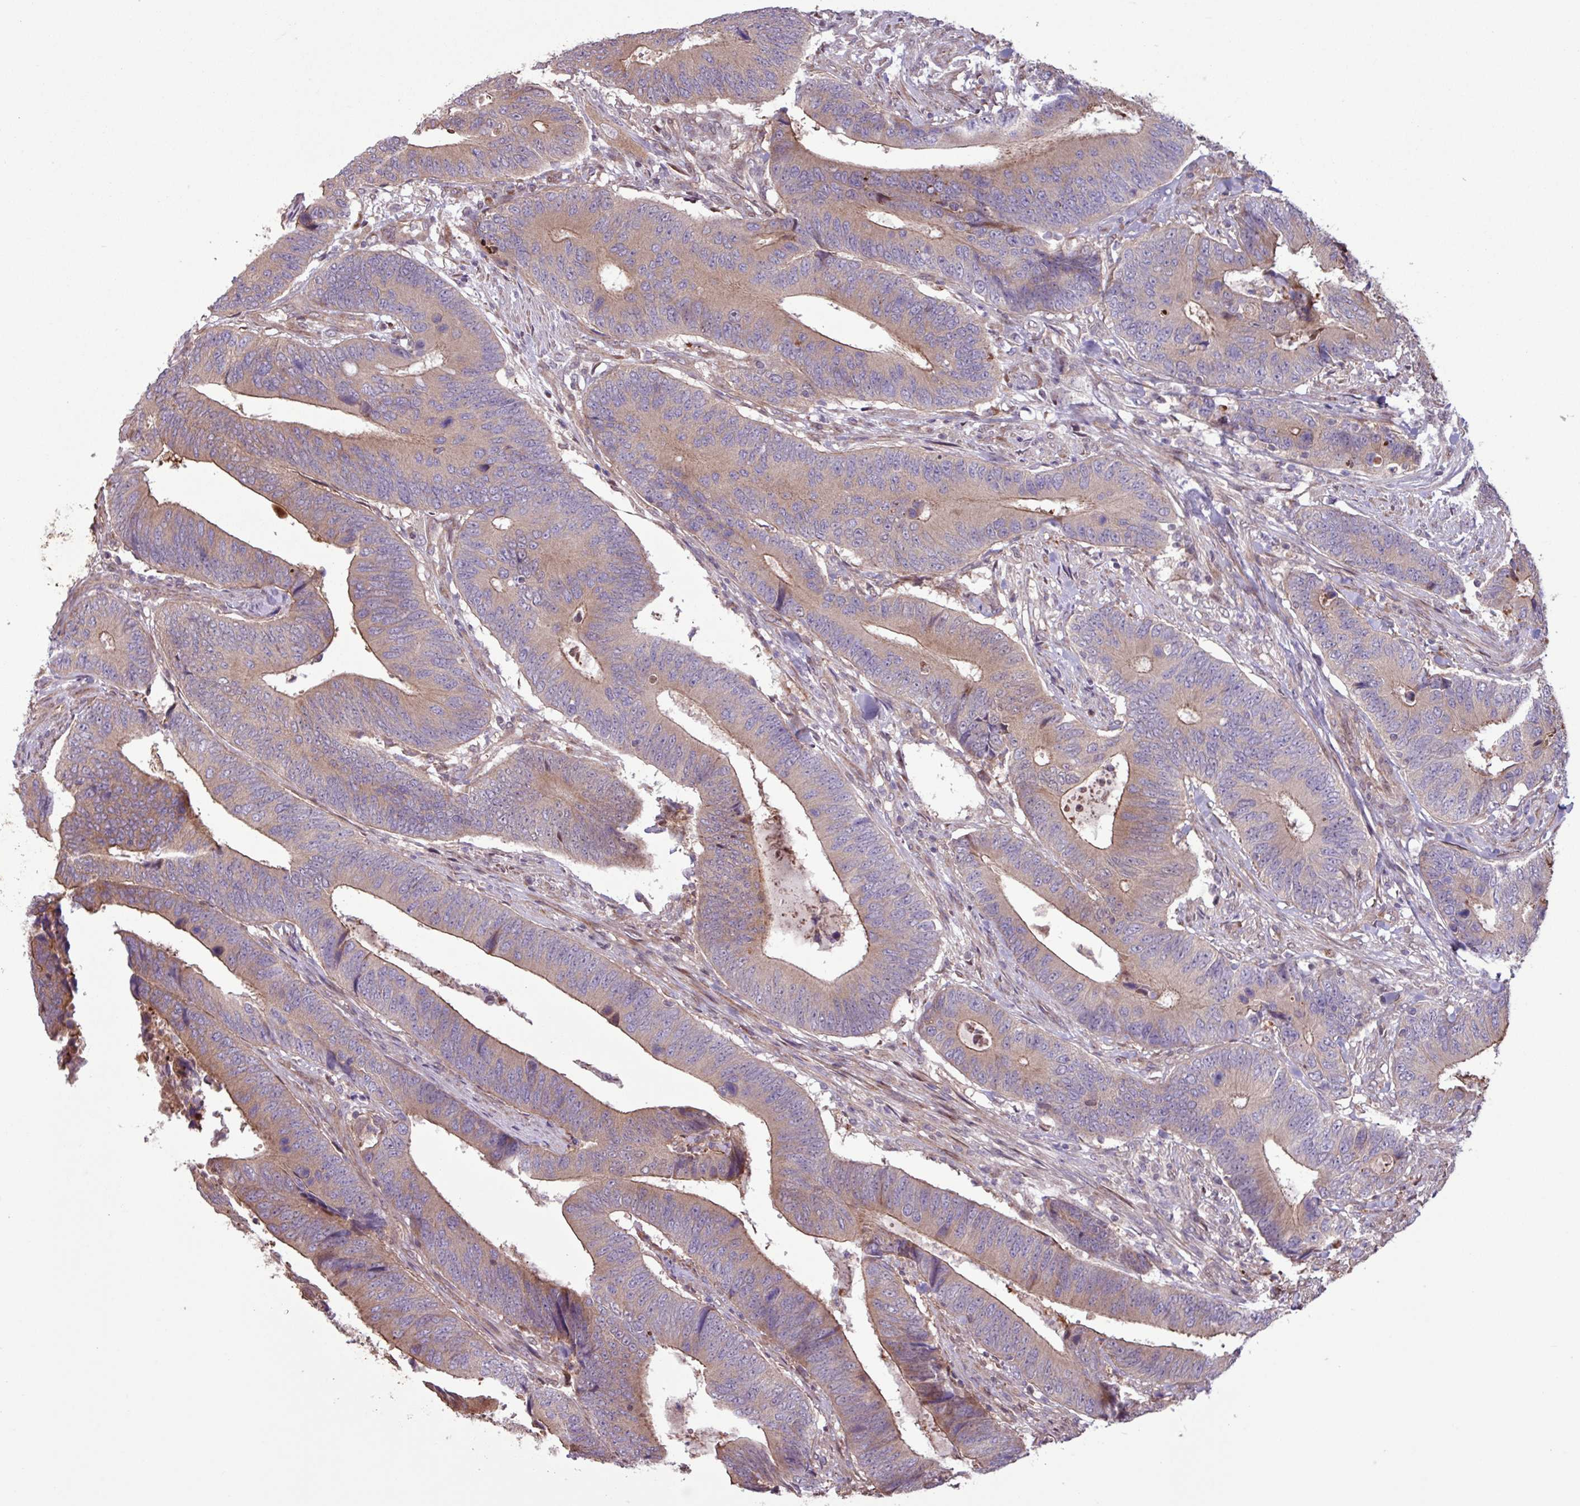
{"staining": {"intensity": "moderate", "quantity": ">75%", "location": "cytoplasmic/membranous"}, "tissue": "colorectal cancer", "cell_type": "Tumor cells", "image_type": "cancer", "snomed": [{"axis": "morphology", "description": "Adenocarcinoma, NOS"}, {"axis": "topography", "description": "Colon"}], "caption": "IHC histopathology image of neoplastic tissue: human colorectal cancer stained using immunohistochemistry (IHC) displays medium levels of moderate protein expression localized specifically in the cytoplasmic/membranous of tumor cells, appearing as a cytoplasmic/membranous brown color.", "gene": "PDPR", "patient": {"sex": "male", "age": 87}}